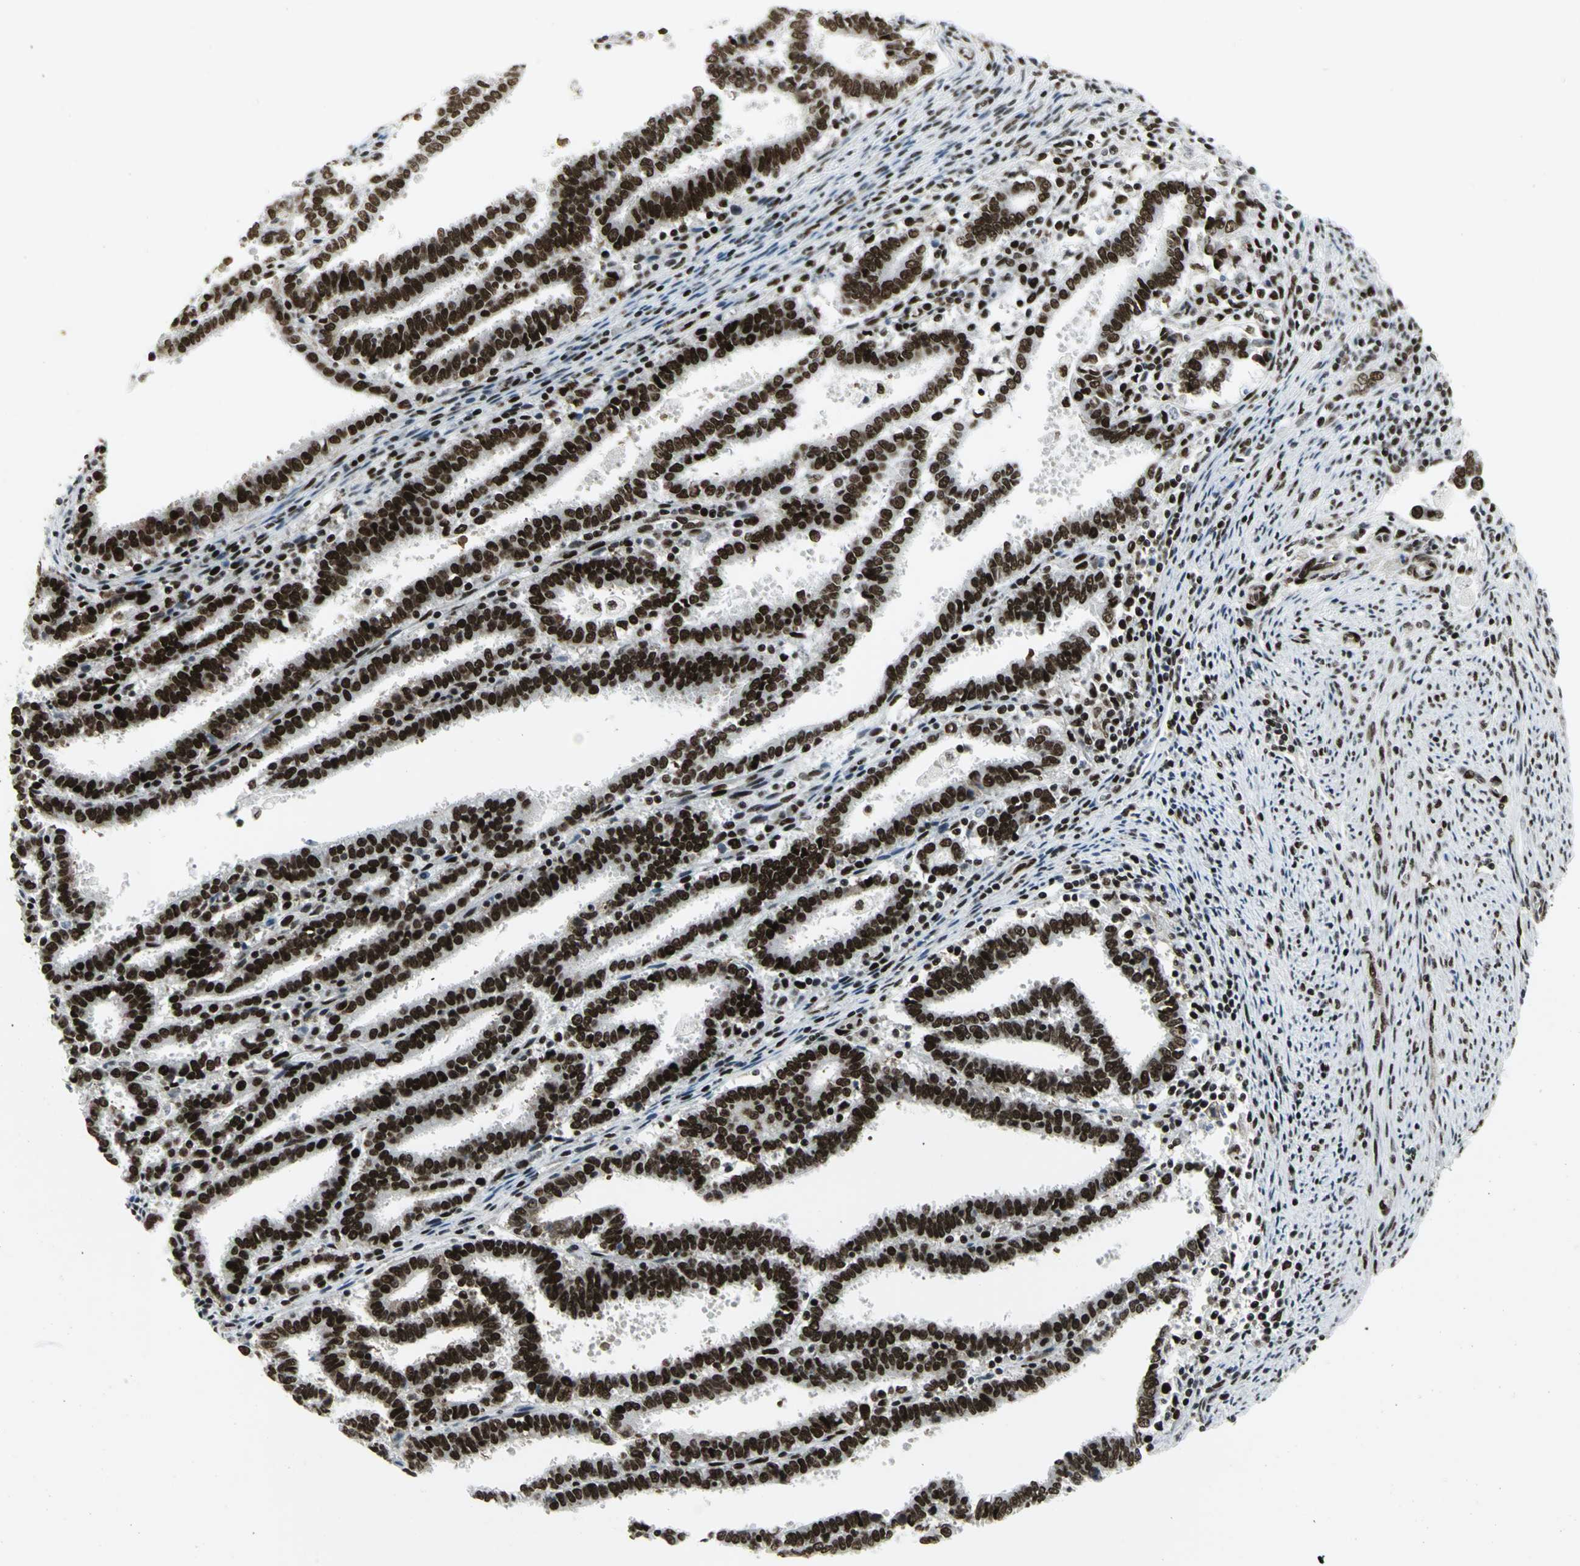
{"staining": {"intensity": "strong", "quantity": ">75%", "location": "nuclear"}, "tissue": "endometrial cancer", "cell_type": "Tumor cells", "image_type": "cancer", "snomed": [{"axis": "morphology", "description": "Adenocarcinoma, NOS"}, {"axis": "topography", "description": "Uterus"}], "caption": "This histopathology image demonstrates endometrial cancer (adenocarcinoma) stained with immunohistochemistry (IHC) to label a protein in brown. The nuclear of tumor cells show strong positivity for the protein. Nuclei are counter-stained blue.", "gene": "SMARCA4", "patient": {"sex": "female", "age": 83}}